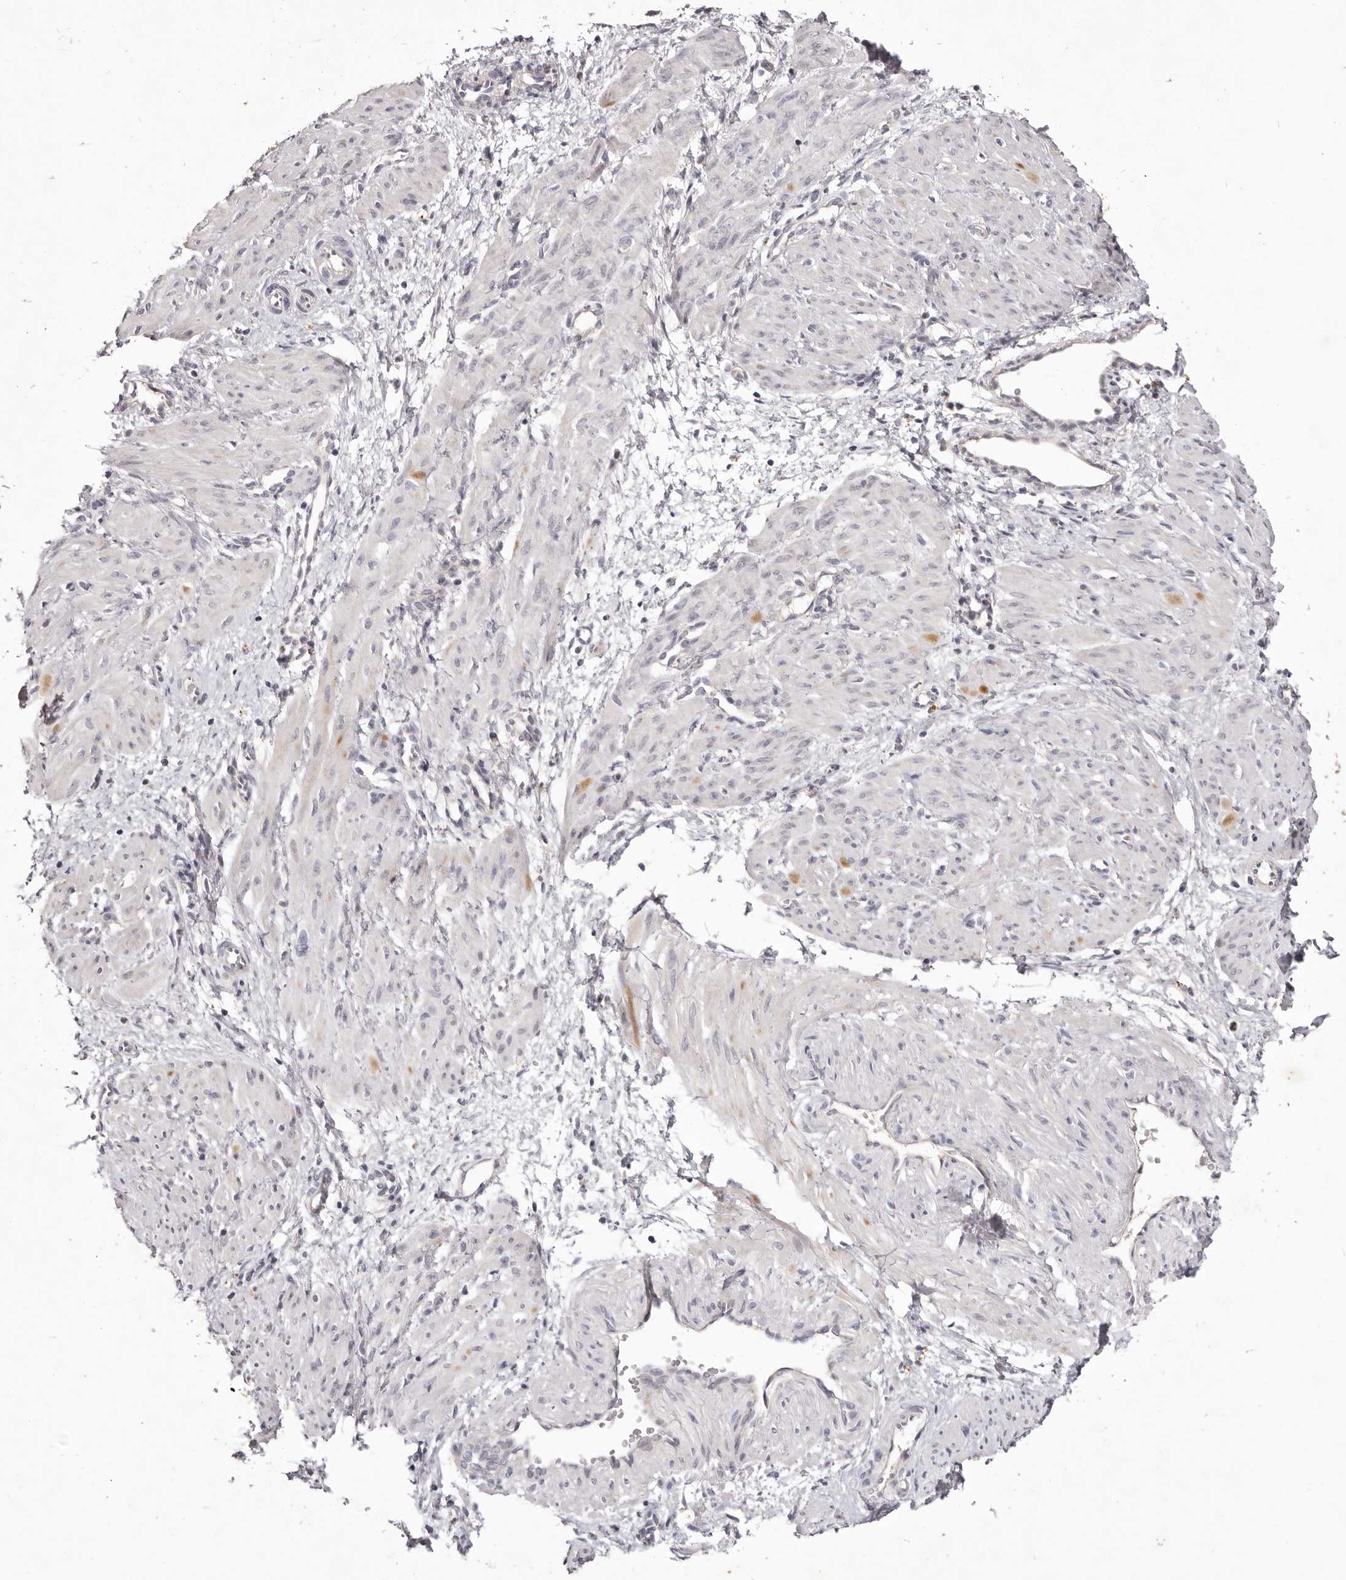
{"staining": {"intensity": "moderate", "quantity": "<25%", "location": "cytoplasmic/membranous"}, "tissue": "smooth muscle", "cell_type": "Smooth muscle cells", "image_type": "normal", "snomed": [{"axis": "morphology", "description": "Normal tissue, NOS"}, {"axis": "topography", "description": "Endometrium"}], "caption": "Immunohistochemistry histopathology image of benign smooth muscle: smooth muscle stained using immunohistochemistry (IHC) displays low levels of moderate protein expression localized specifically in the cytoplasmic/membranous of smooth muscle cells, appearing as a cytoplasmic/membranous brown color.", "gene": "GARNL3", "patient": {"sex": "female", "age": 33}}